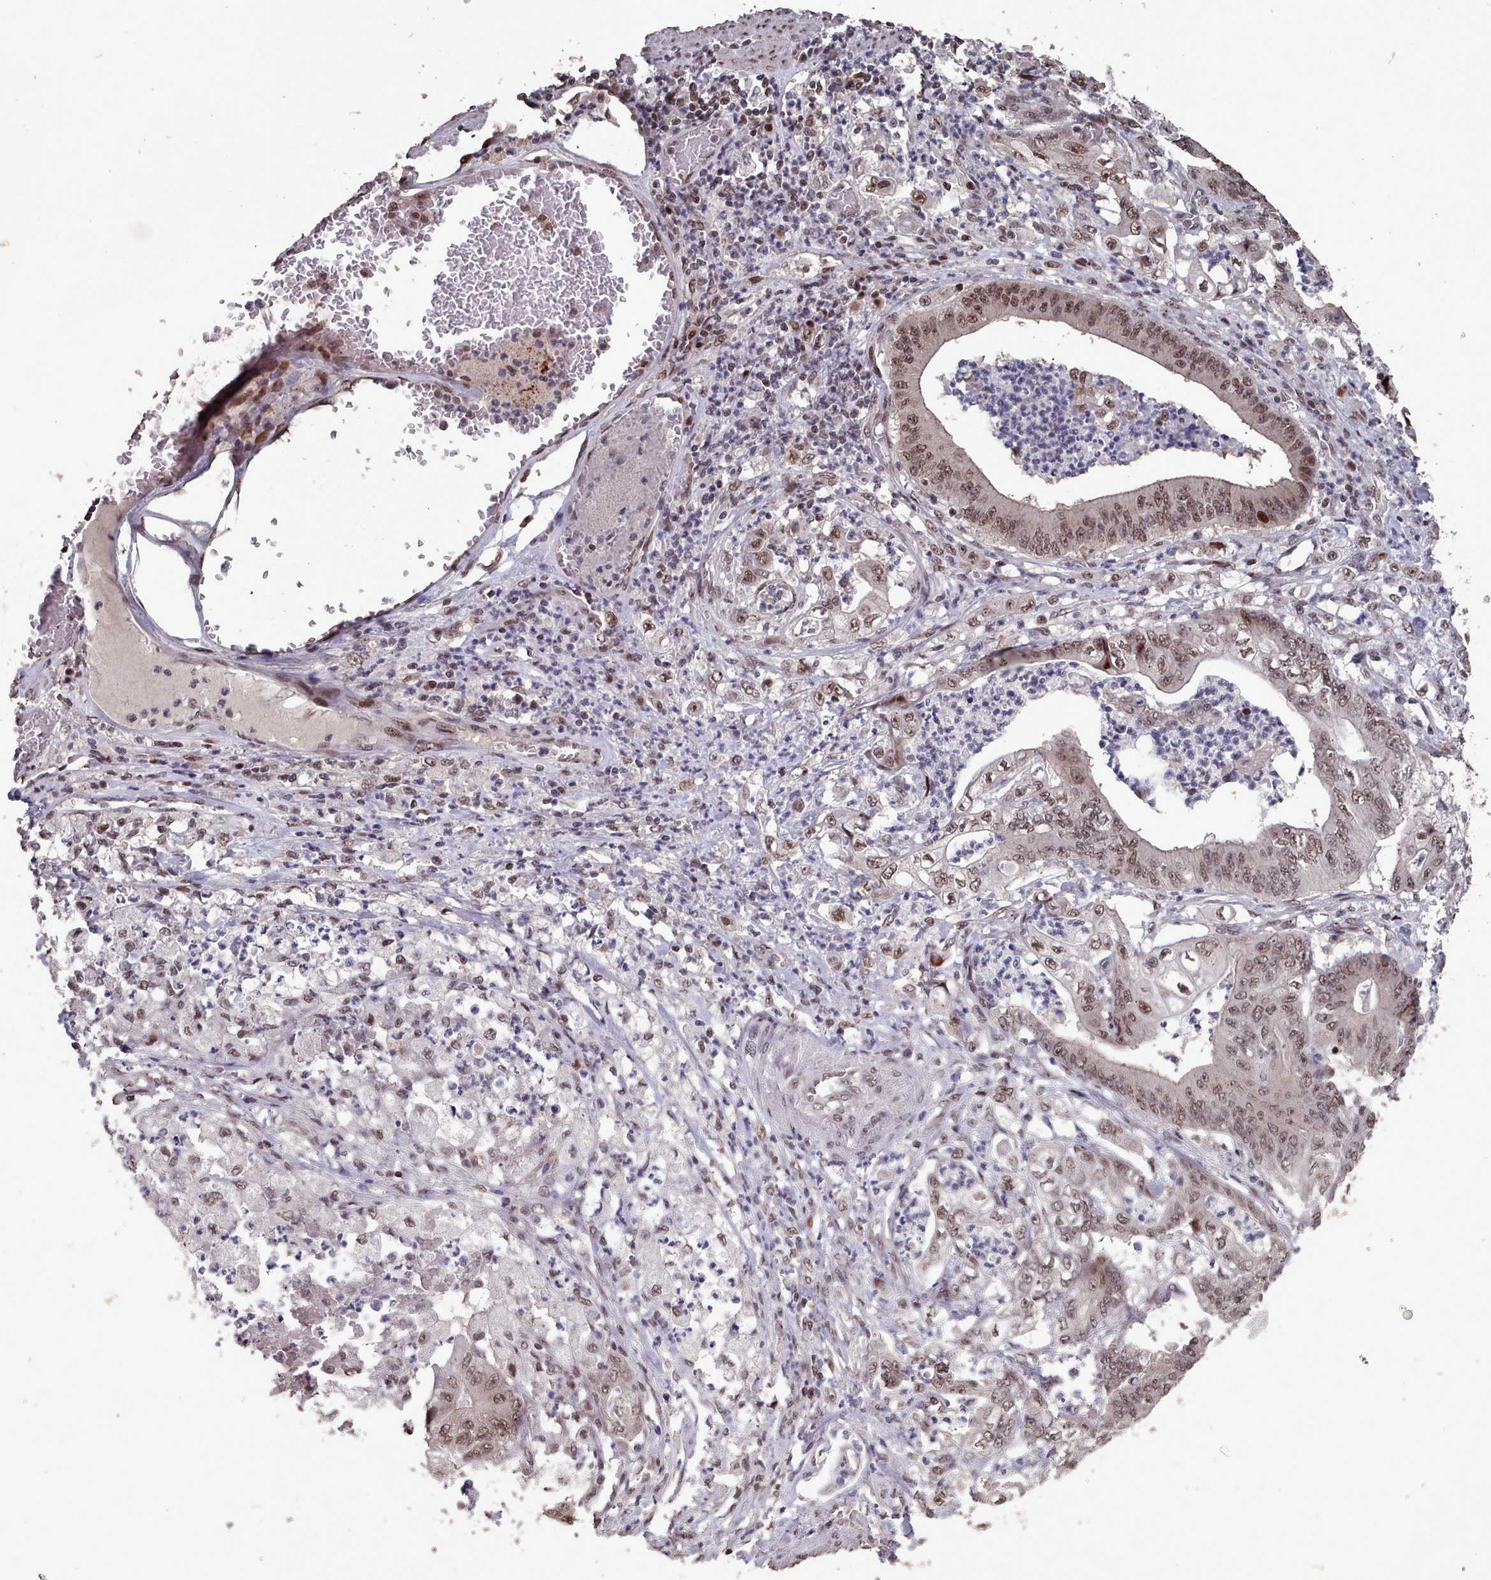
{"staining": {"intensity": "moderate", "quantity": ">75%", "location": "nuclear"}, "tissue": "stomach cancer", "cell_type": "Tumor cells", "image_type": "cancer", "snomed": [{"axis": "morphology", "description": "Adenocarcinoma, NOS"}, {"axis": "topography", "description": "Stomach"}], "caption": "Moderate nuclear positivity for a protein is present in approximately >75% of tumor cells of adenocarcinoma (stomach) using immunohistochemistry.", "gene": "PNRC2", "patient": {"sex": "female", "age": 73}}